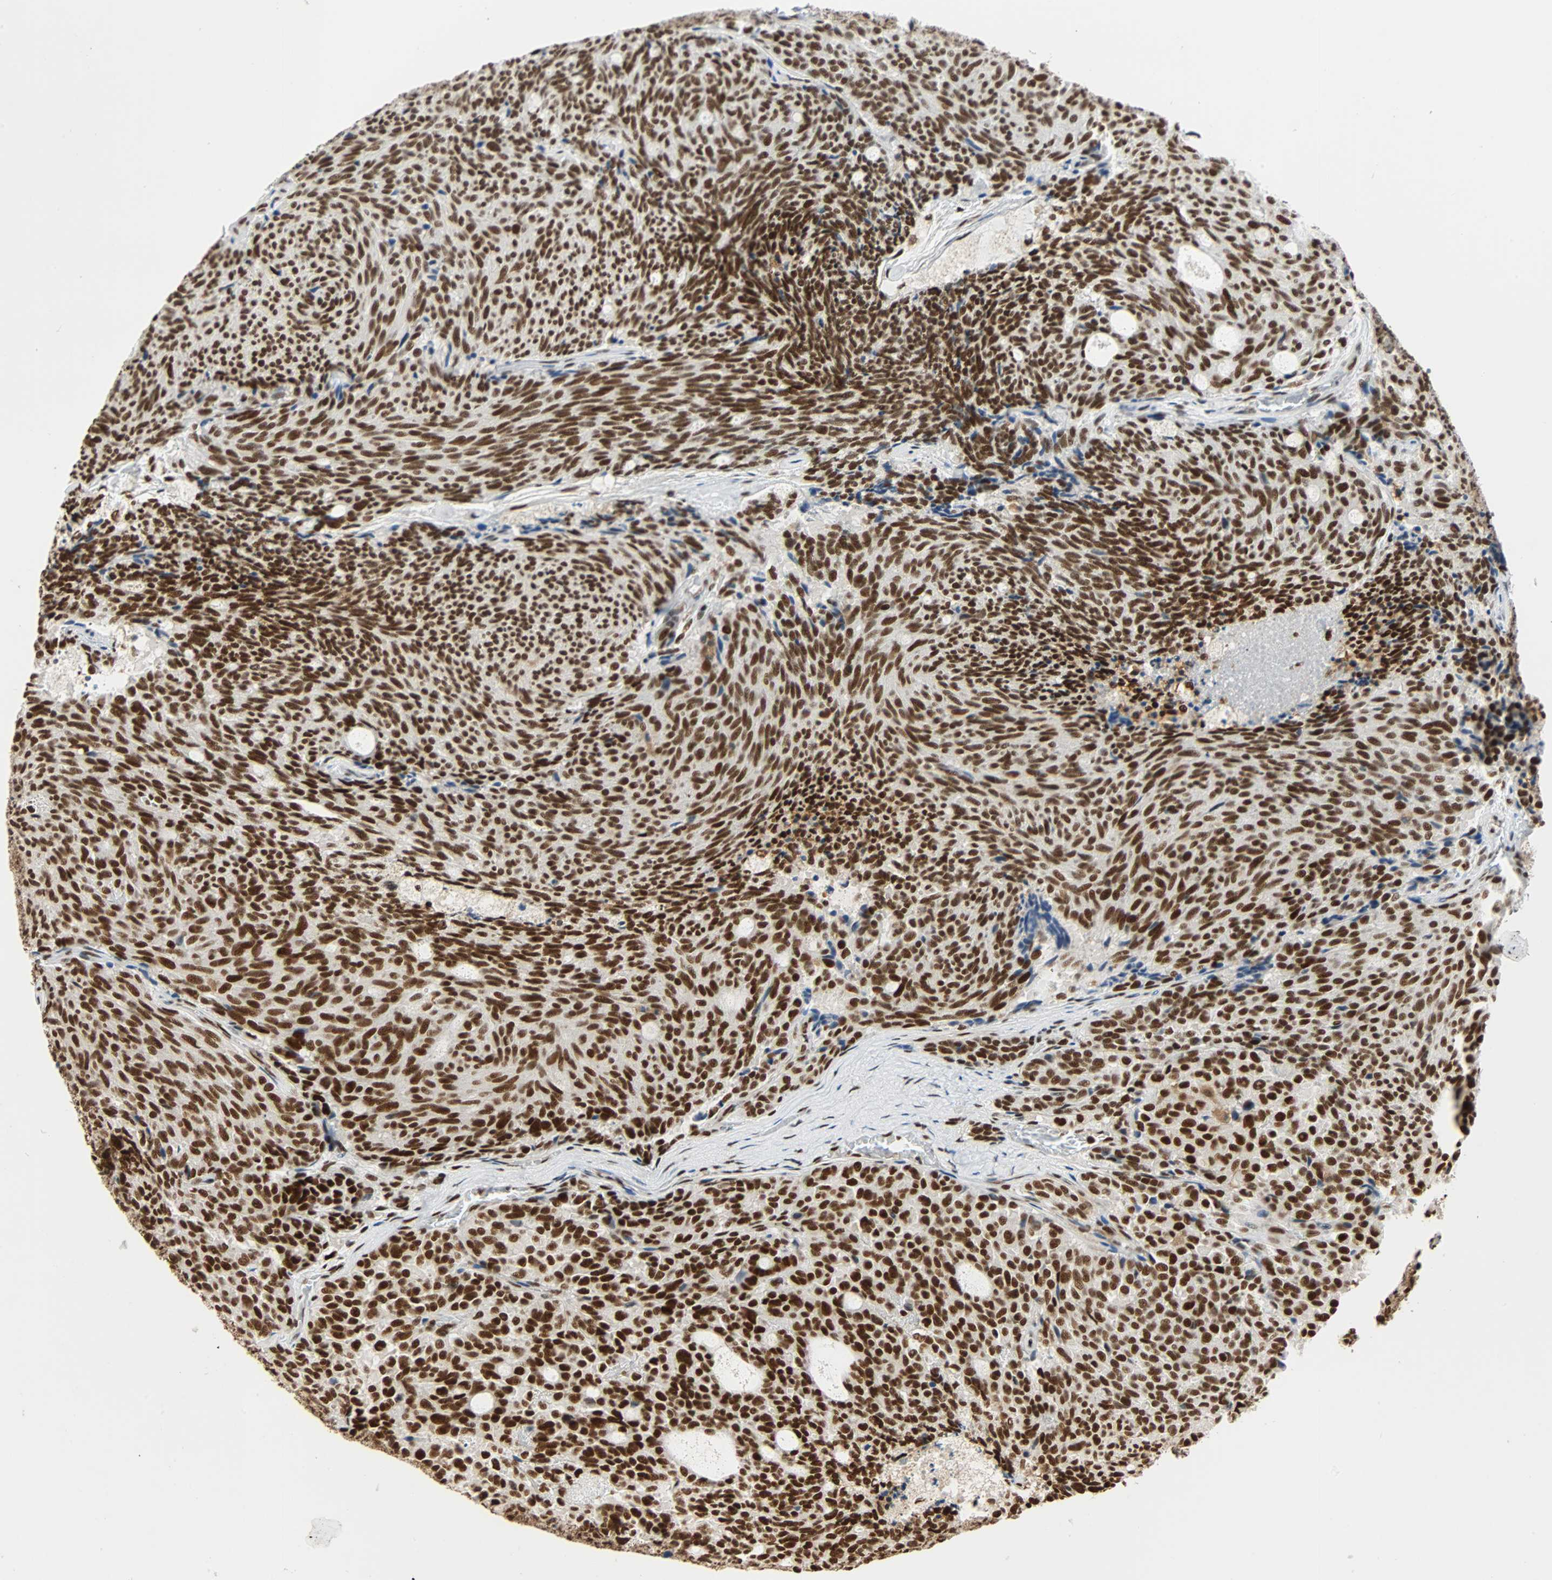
{"staining": {"intensity": "strong", "quantity": ">75%", "location": "nuclear"}, "tissue": "carcinoid", "cell_type": "Tumor cells", "image_type": "cancer", "snomed": [{"axis": "morphology", "description": "Carcinoid, malignant, NOS"}, {"axis": "topography", "description": "Pancreas"}], "caption": "Protein analysis of carcinoid (malignant) tissue demonstrates strong nuclear staining in about >75% of tumor cells.", "gene": "CDK12", "patient": {"sex": "female", "age": 54}}